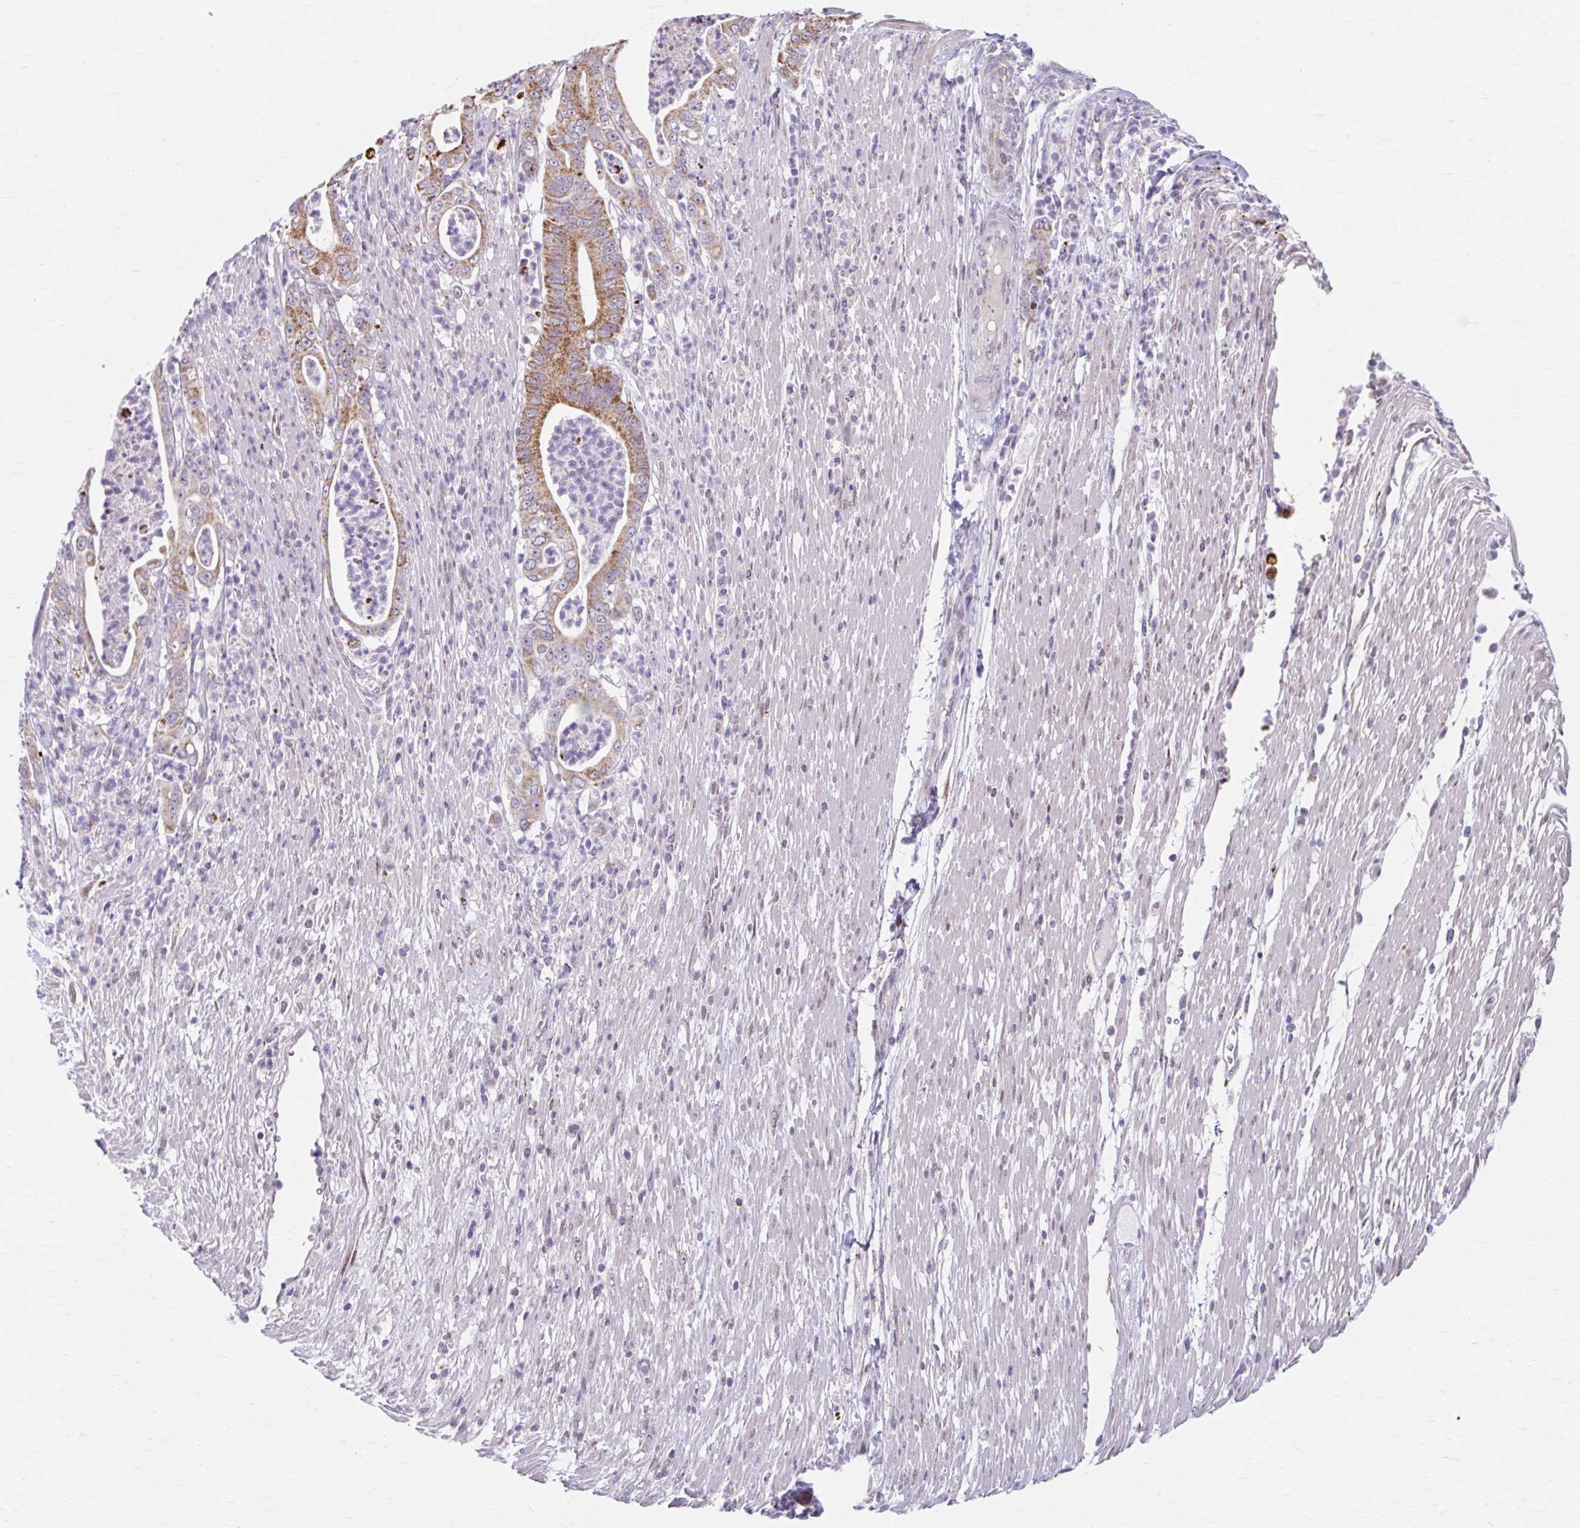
{"staining": {"intensity": "strong", "quantity": ">75%", "location": "cytoplasmic/membranous"}, "tissue": "pancreatic cancer", "cell_type": "Tumor cells", "image_type": "cancer", "snomed": [{"axis": "morphology", "description": "Adenocarcinoma, NOS"}, {"axis": "topography", "description": "Pancreas"}], "caption": "A micrograph showing strong cytoplasmic/membranous positivity in approximately >75% of tumor cells in pancreatic cancer (adenocarcinoma), as visualized by brown immunohistochemical staining.", "gene": "BEAN1", "patient": {"sex": "male", "age": 71}}